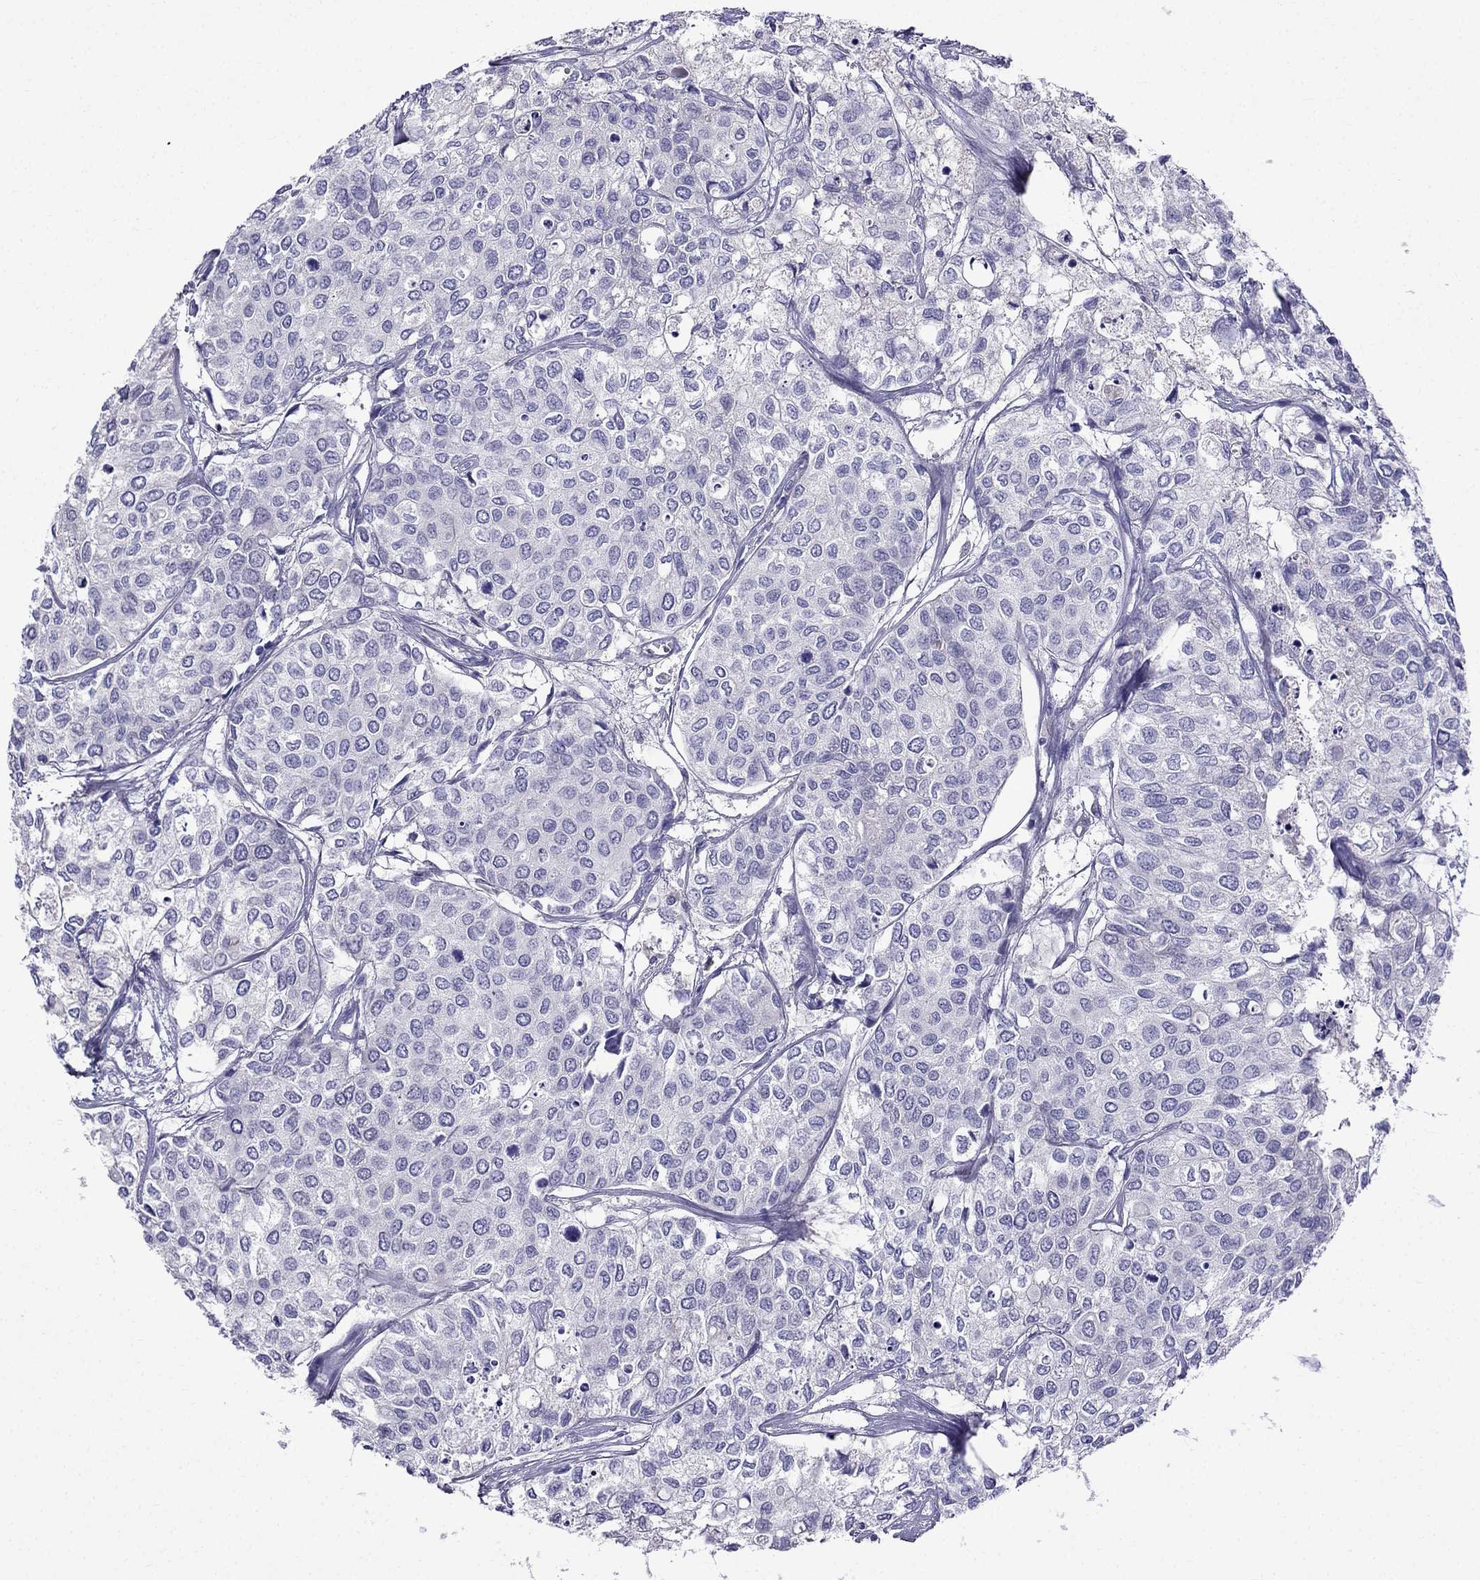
{"staining": {"intensity": "negative", "quantity": "none", "location": "none"}, "tissue": "urothelial cancer", "cell_type": "Tumor cells", "image_type": "cancer", "snomed": [{"axis": "morphology", "description": "Urothelial carcinoma, High grade"}, {"axis": "topography", "description": "Urinary bladder"}], "caption": "The IHC micrograph has no significant expression in tumor cells of urothelial carcinoma (high-grade) tissue. (Brightfield microscopy of DAB (3,3'-diaminobenzidine) immunohistochemistry at high magnification).", "gene": "PATE1", "patient": {"sex": "male", "age": 73}}